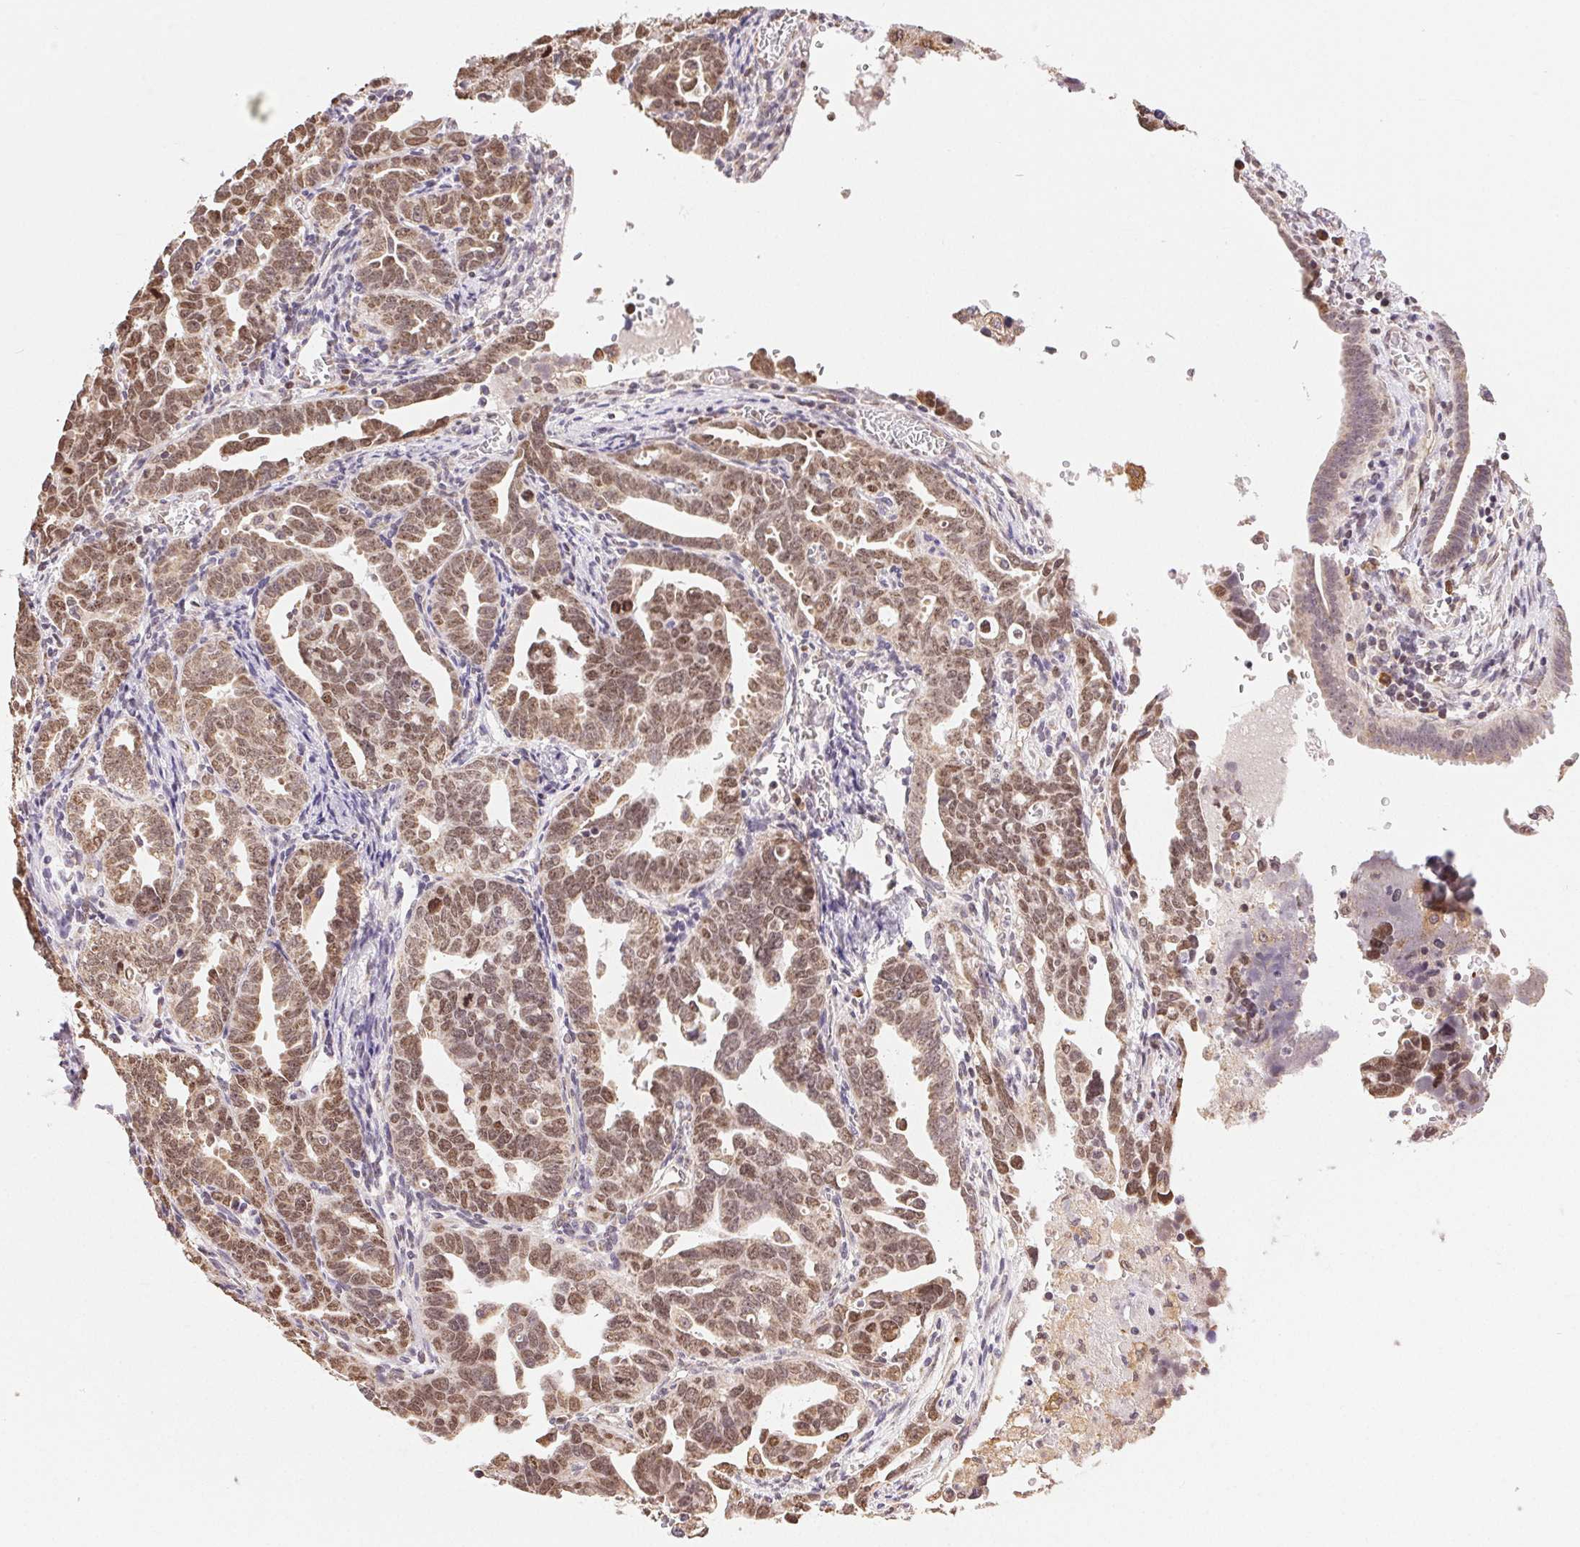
{"staining": {"intensity": "moderate", "quantity": ">75%", "location": "nuclear"}, "tissue": "ovarian cancer", "cell_type": "Tumor cells", "image_type": "cancer", "snomed": [{"axis": "morphology", "description": "Cystadenocarcinoma, serous, NOS"}, {"axis": "topography", "description": "Ovary"}], "caption": "Moderate nuclear staining is identified in approximately >75% of tumor cells in ovarian serous cystadenocarcinoma.", "gene": "PIWIL4", "patient": {"sex": "female", "age": 69}}